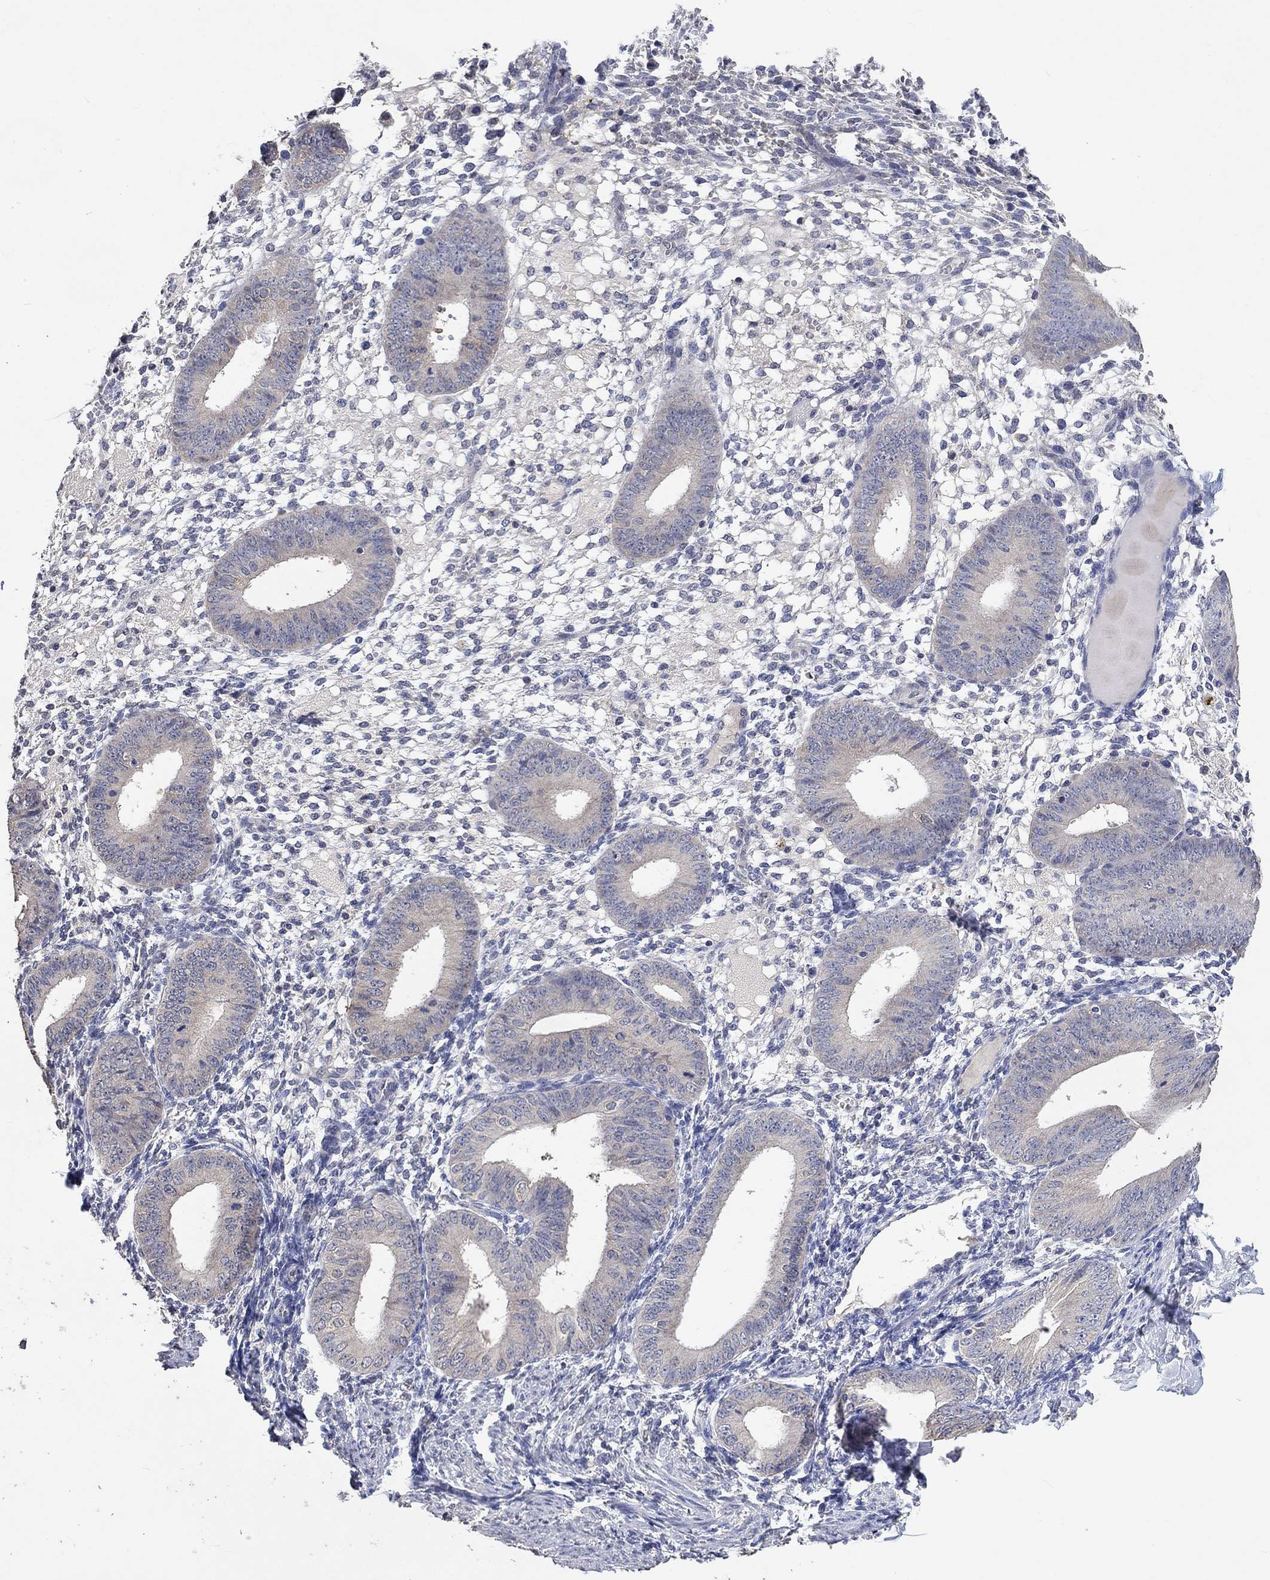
{"staining": {"intensity": "negative", "quantity": "none", "location": "none"}, "tissue": "endometrium", "cell_type": "Cells in endometrial stroma", "image_type": "normal", "snomed": [{"axis": "morphology", "description": "Normal tissue, NOS"}, {"axis": "topography", "description": "Endometrium"}], "caption": "A high-resolution image shows immunohistochemistry staining of benign endometrium, which displays no significant staining in cells in endometrial stroma.", "gene": "PTPN20", "patient": {"sex": "female", "age": 39}}